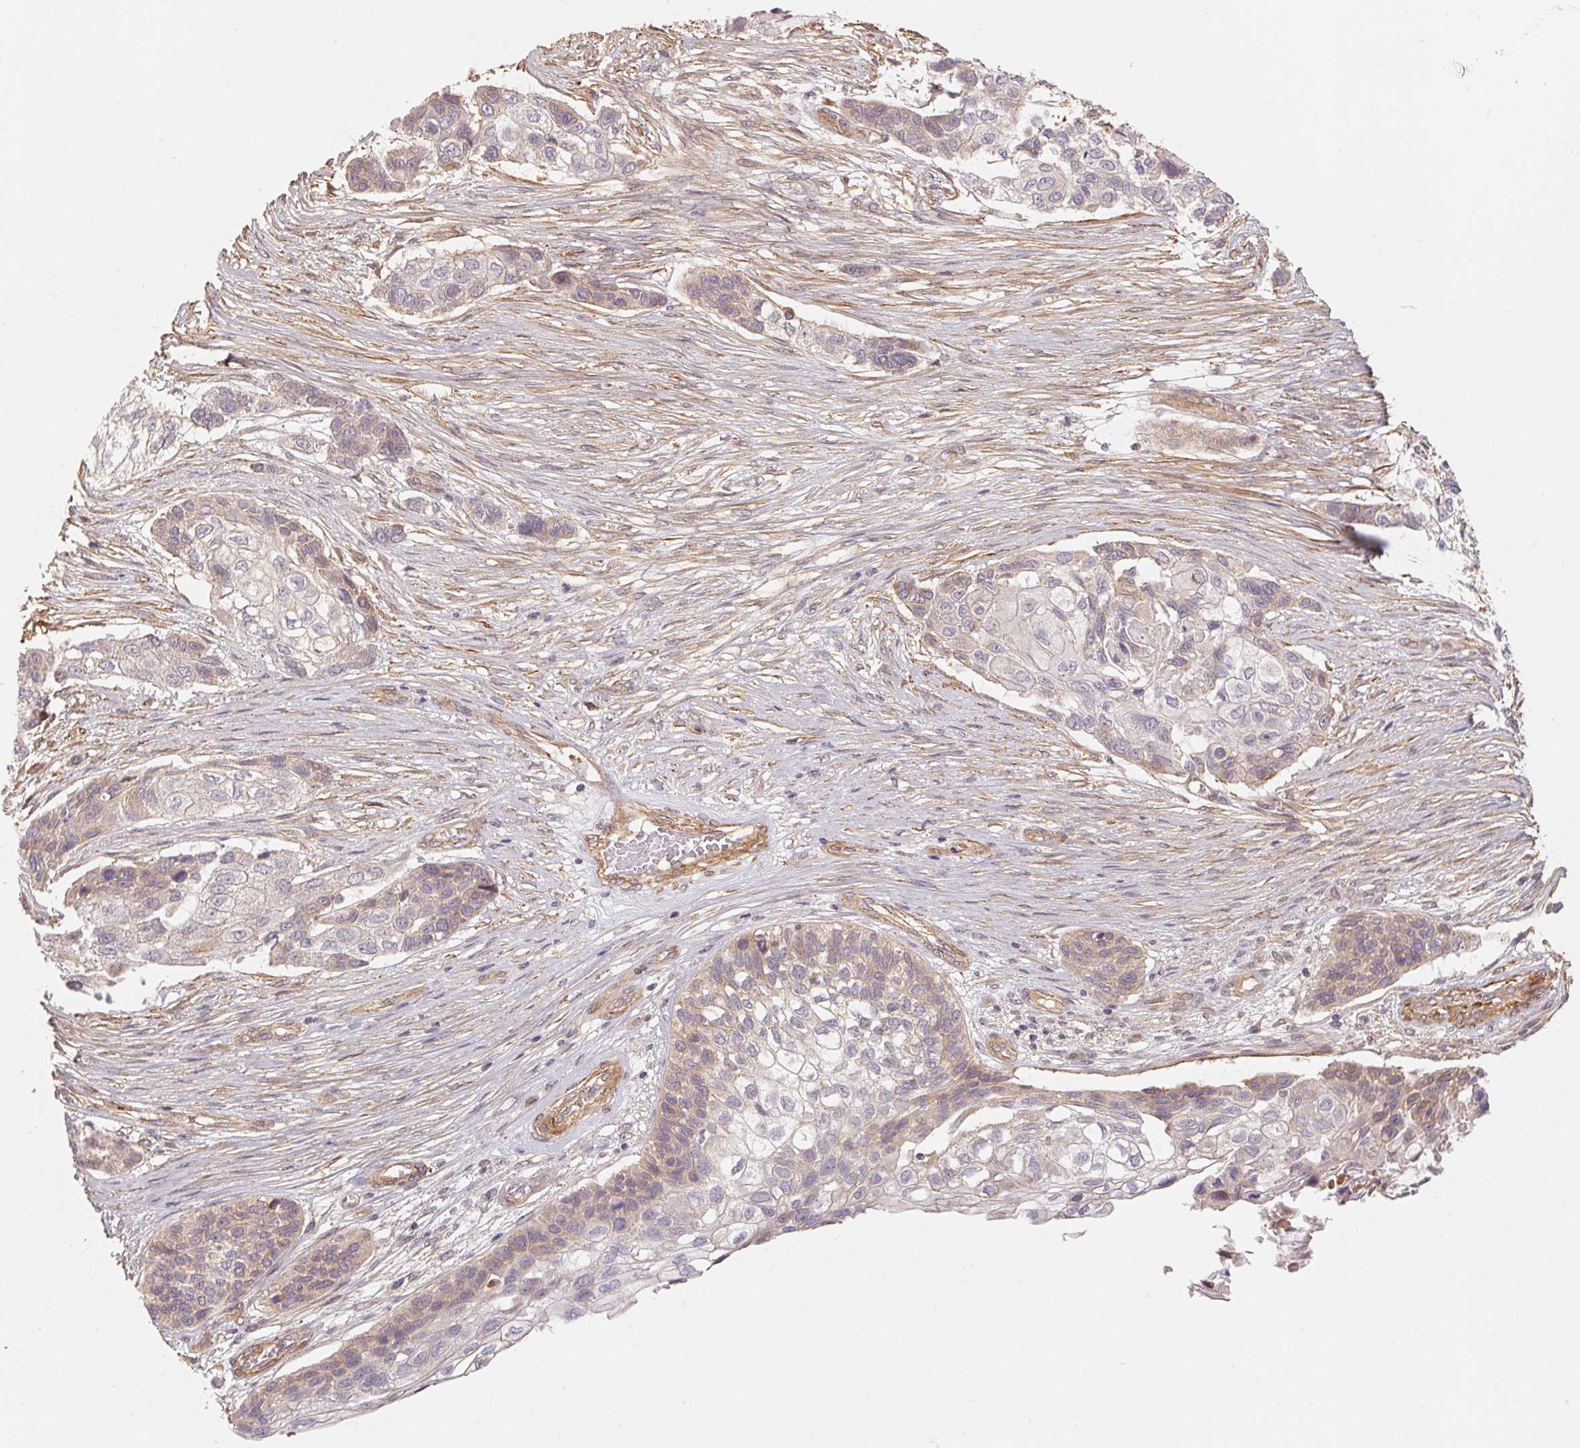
{"staining": {"intensity": "weak", "quantity": "25%-75%", "location": "cytoplasmic/membranous"}, "tissue": "lung cancer", "cell_type": "Tumor cells", "image_type": "cancer", "snomed": [{"axis": "morphology", "description": "Squamous cell carcinoma, NOS"}, {"axis": "topography", "description": "Lung"}], "caption": "The micrograph shows staining of lung cancer, revealing weak cytoplasmic/membranous protein expression (brown color) within tumor cells. (IHC, brightfield microscopy, high magnification).", "gene": "CCDC112", "patient": {"sex": "male", "age": 69}}